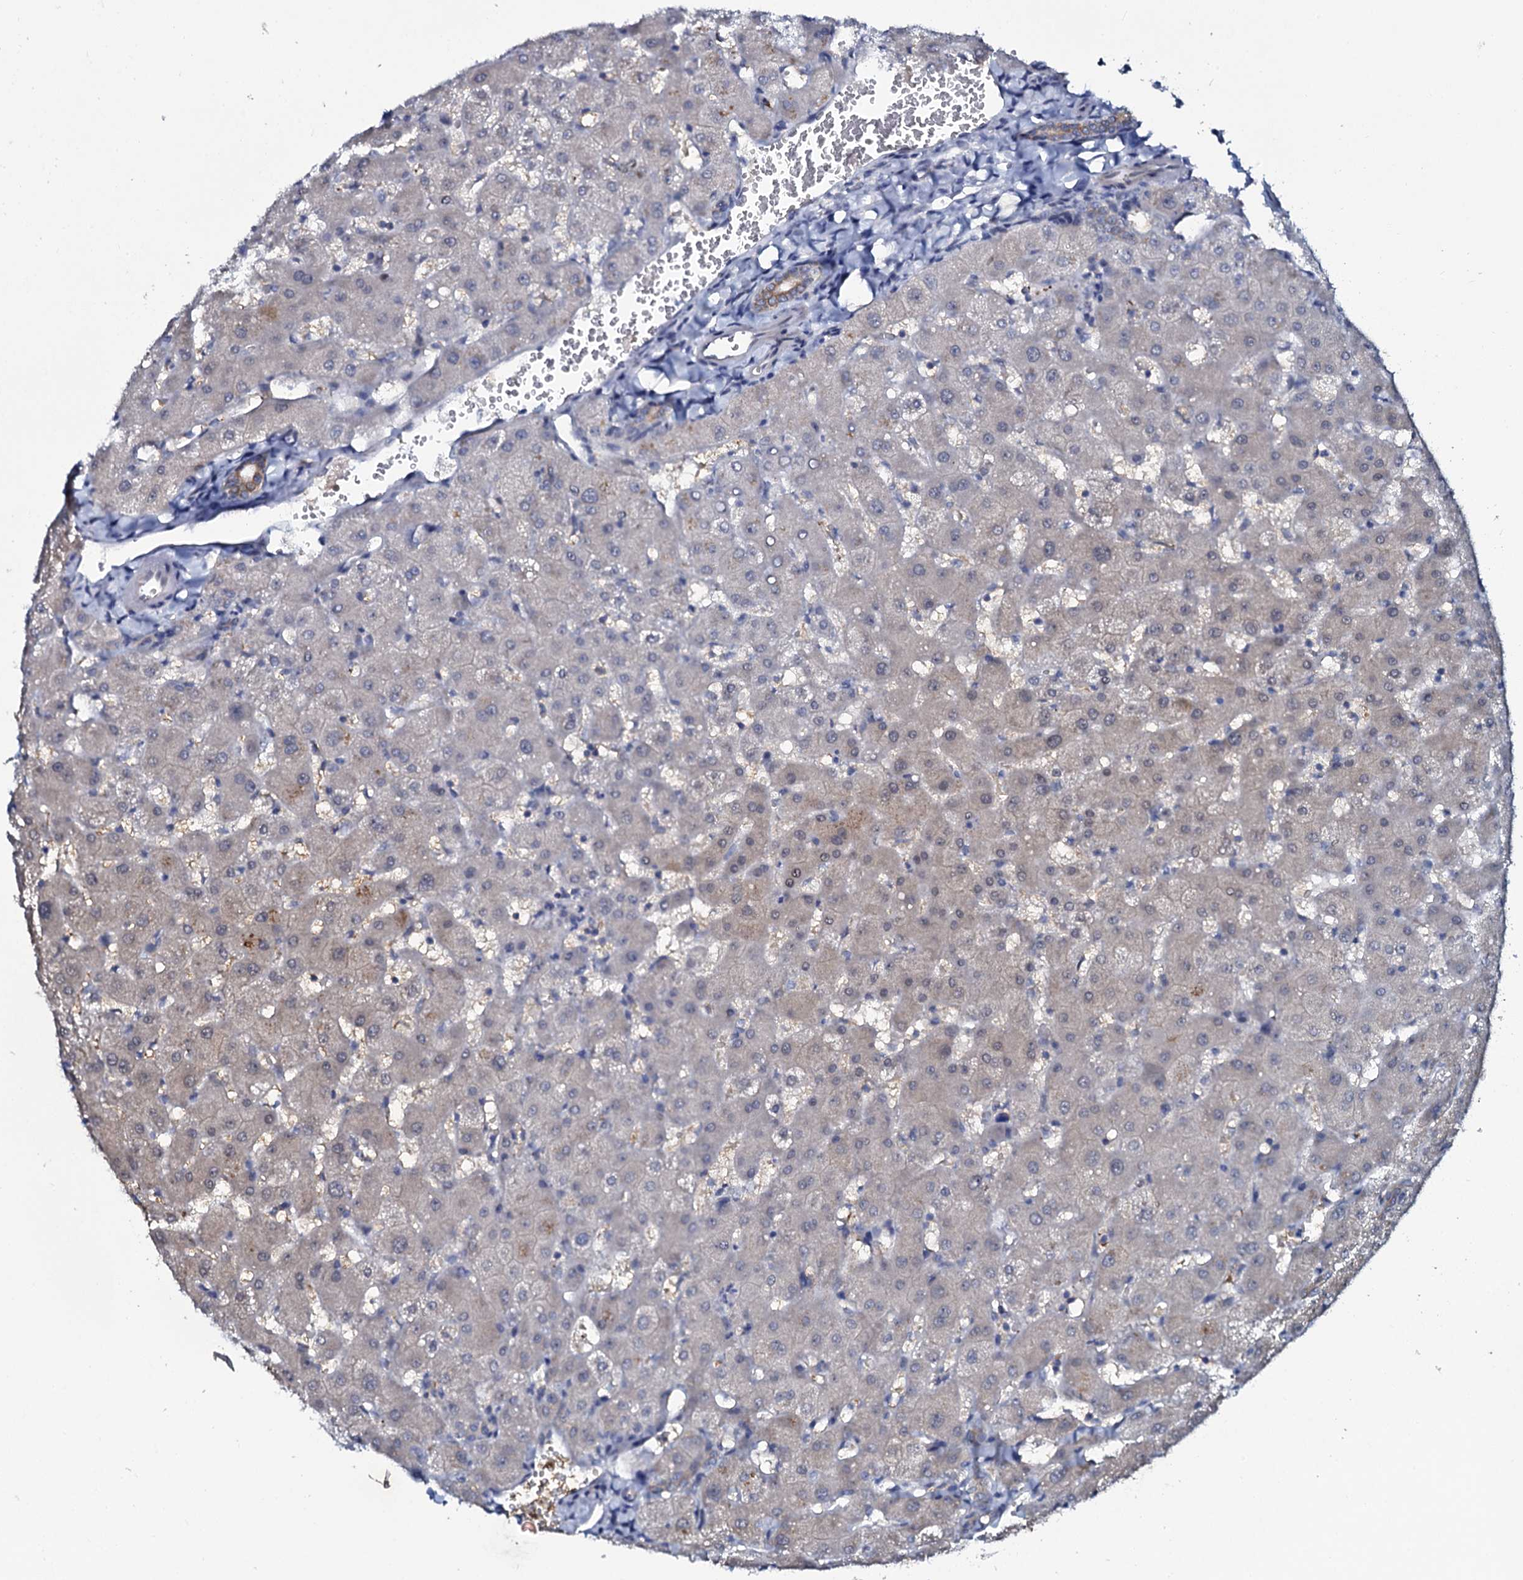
{"staining": {"intensity": "weak", "quantity": ">75%", "location": "cytoplasmic/membranous"}, "tissue": "liver", "cell_type": "Cholangiocytes", "image_type": "normal", "snomed": [{"axis": "morphology", "description": "Normal tissue, NOS"}, {"axis": "topography", "description": "Liver"}], "caption": "The histopathology image reveals immunohistochemical staining of unremarkable liver. There is weak cytoplasmic/membranous expression is present in approximately >75% of cholangiocytes.", "gene": "C10orf88", "patient": {"sex": "female", "age": 63}}